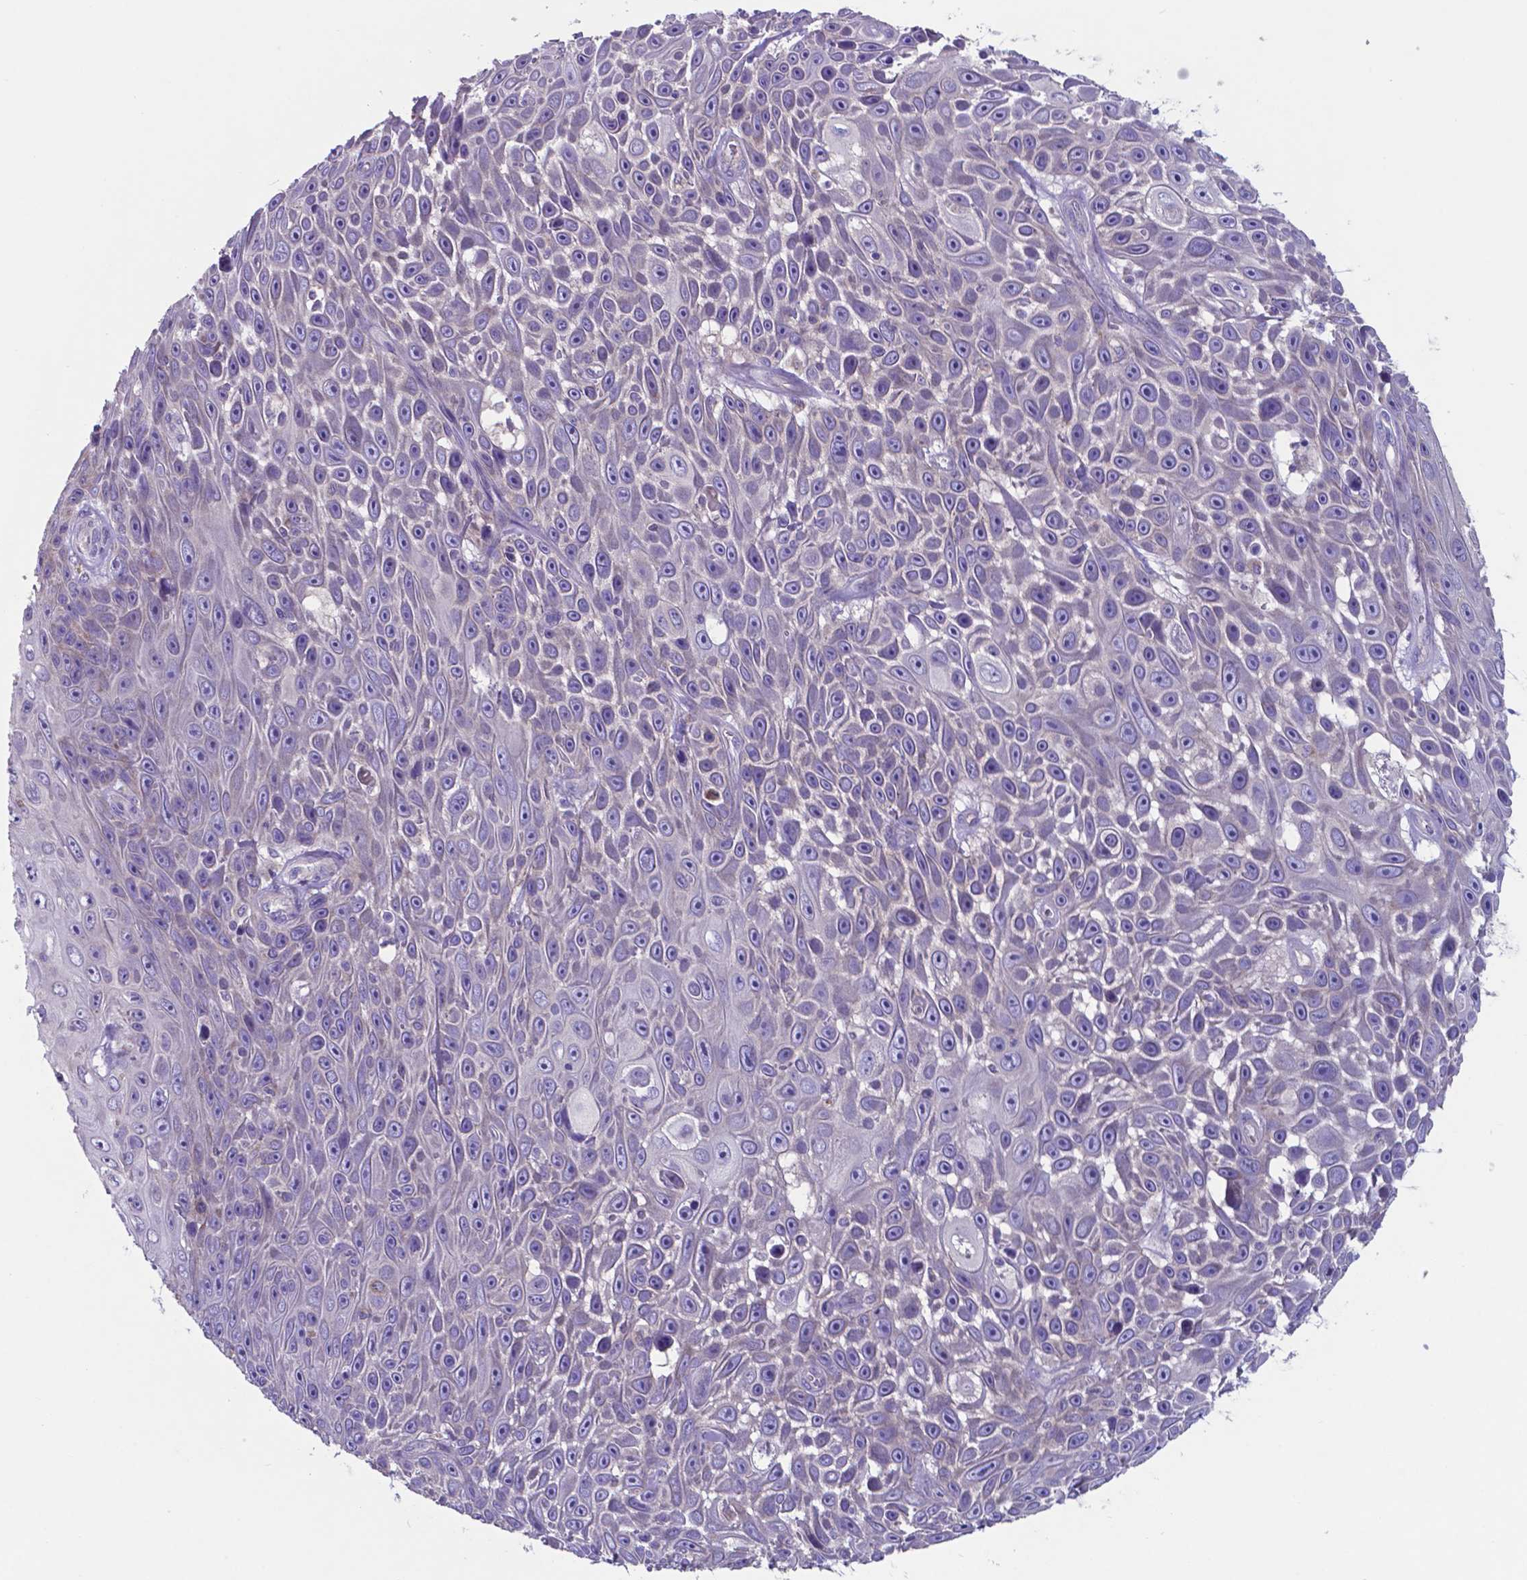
{"staining": {"intensity": "negative", "quantity": "none", "location": "none"}, "tissue": "skin cancer", "cell_type": "Tumor cells", "image_type": "cancer", "snomed": [{"axis": "morphology", "description": "Squamous cell carcinoma, NOS"}, {"axis": "topography", "description": "Skin"}], "caption": "This is an immunohistochemistry (IHC) micrograph of human skin cancer. There is no staining in tumor cells.", "gene": "TYRO3", "patient": {"sex": "male", "age": 82}}